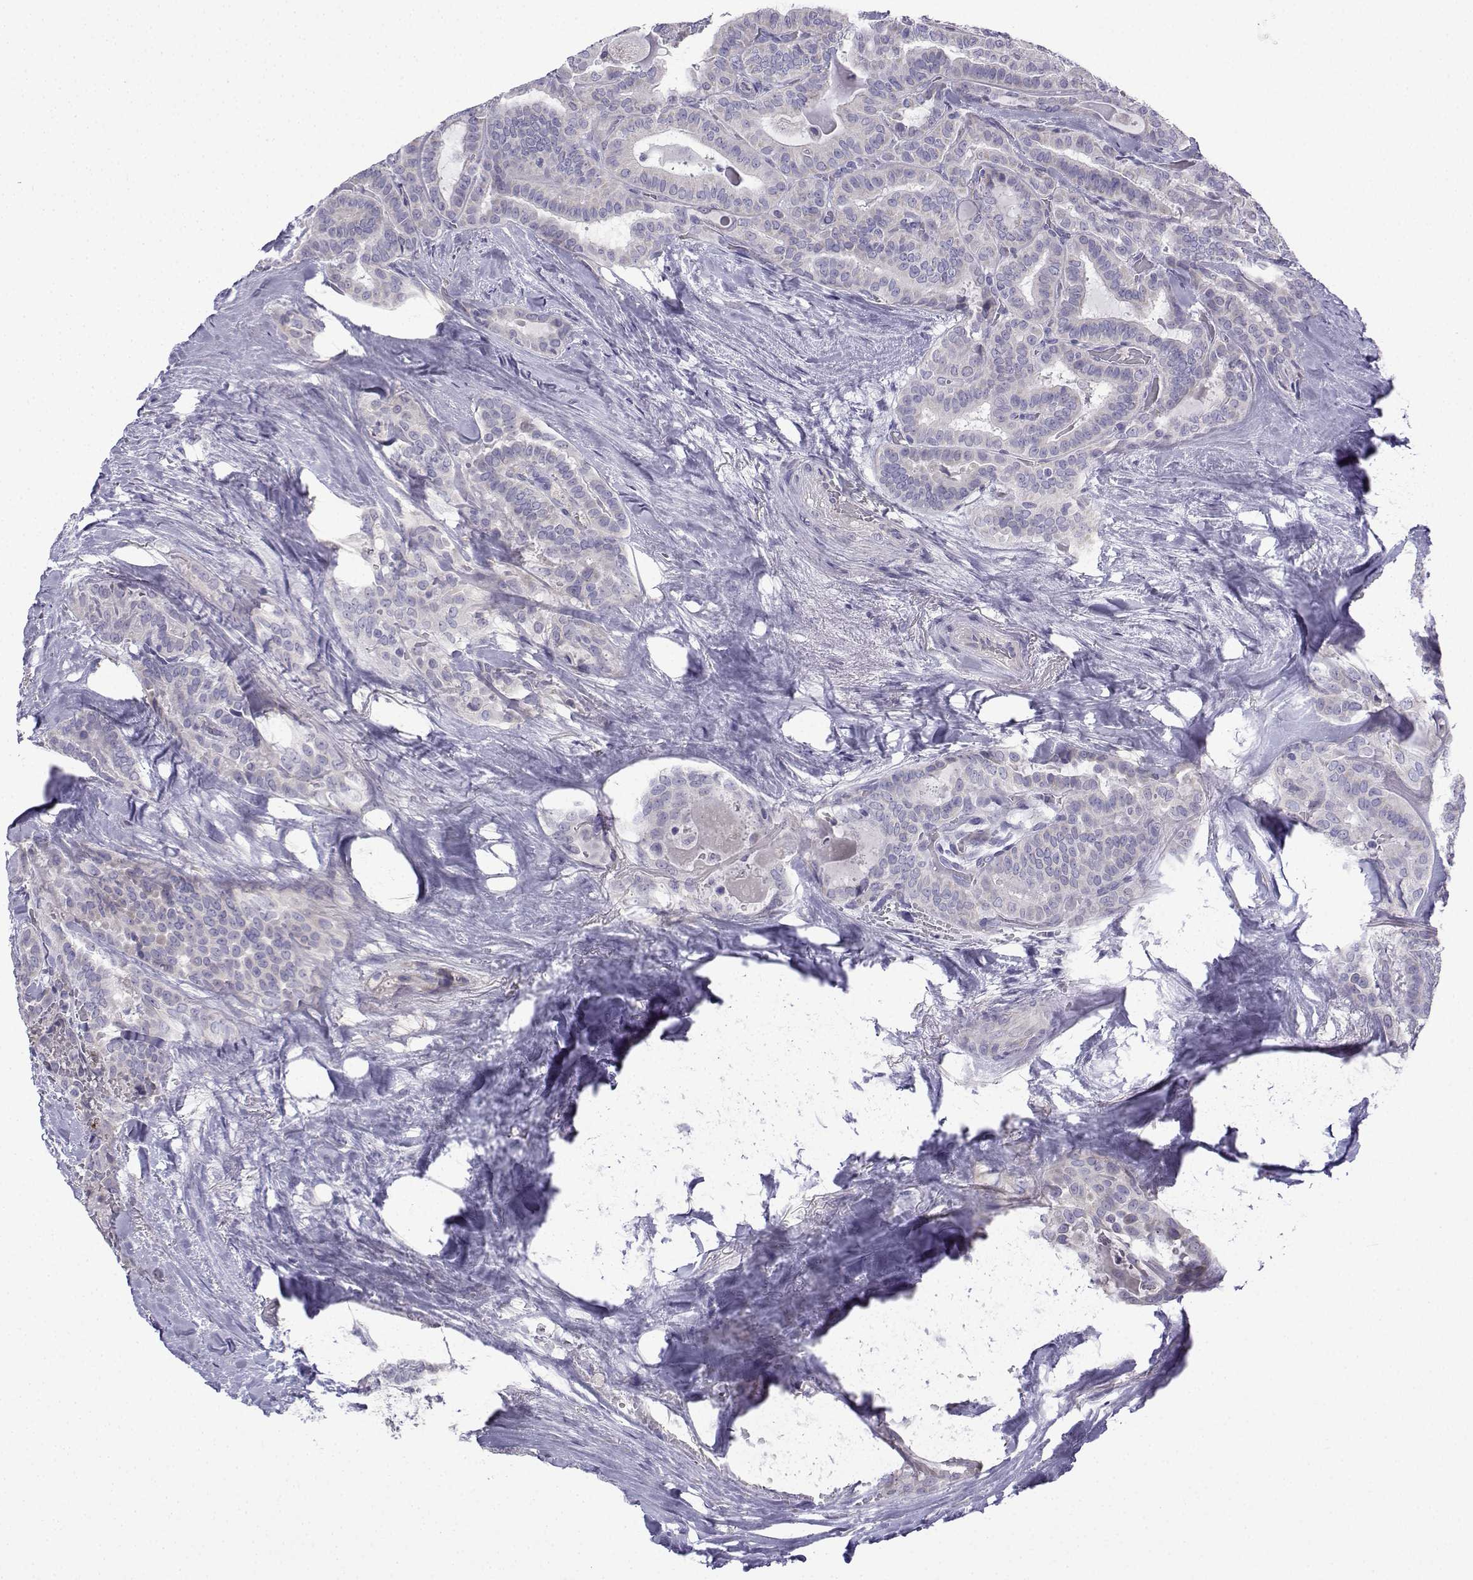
{"staining": {"intensity": "negative", "quantity": "none", "location": "none"}, "tissue": "thyroid cancer", "cell_type": "Tumor cells", "image_type": "cancer", "snomed": [{"axis": "morphology", "description": "Papillary adenocarcinoma, NOS"}, {"axis": "topography", "description": "Thyroid gland"}], "caption": "Tumor cells show no significant staining in thyroid cancer (papillary adenocarcinoma).", "gene": "SPACA7", "patient": {"sex": "female", "age": 39}}